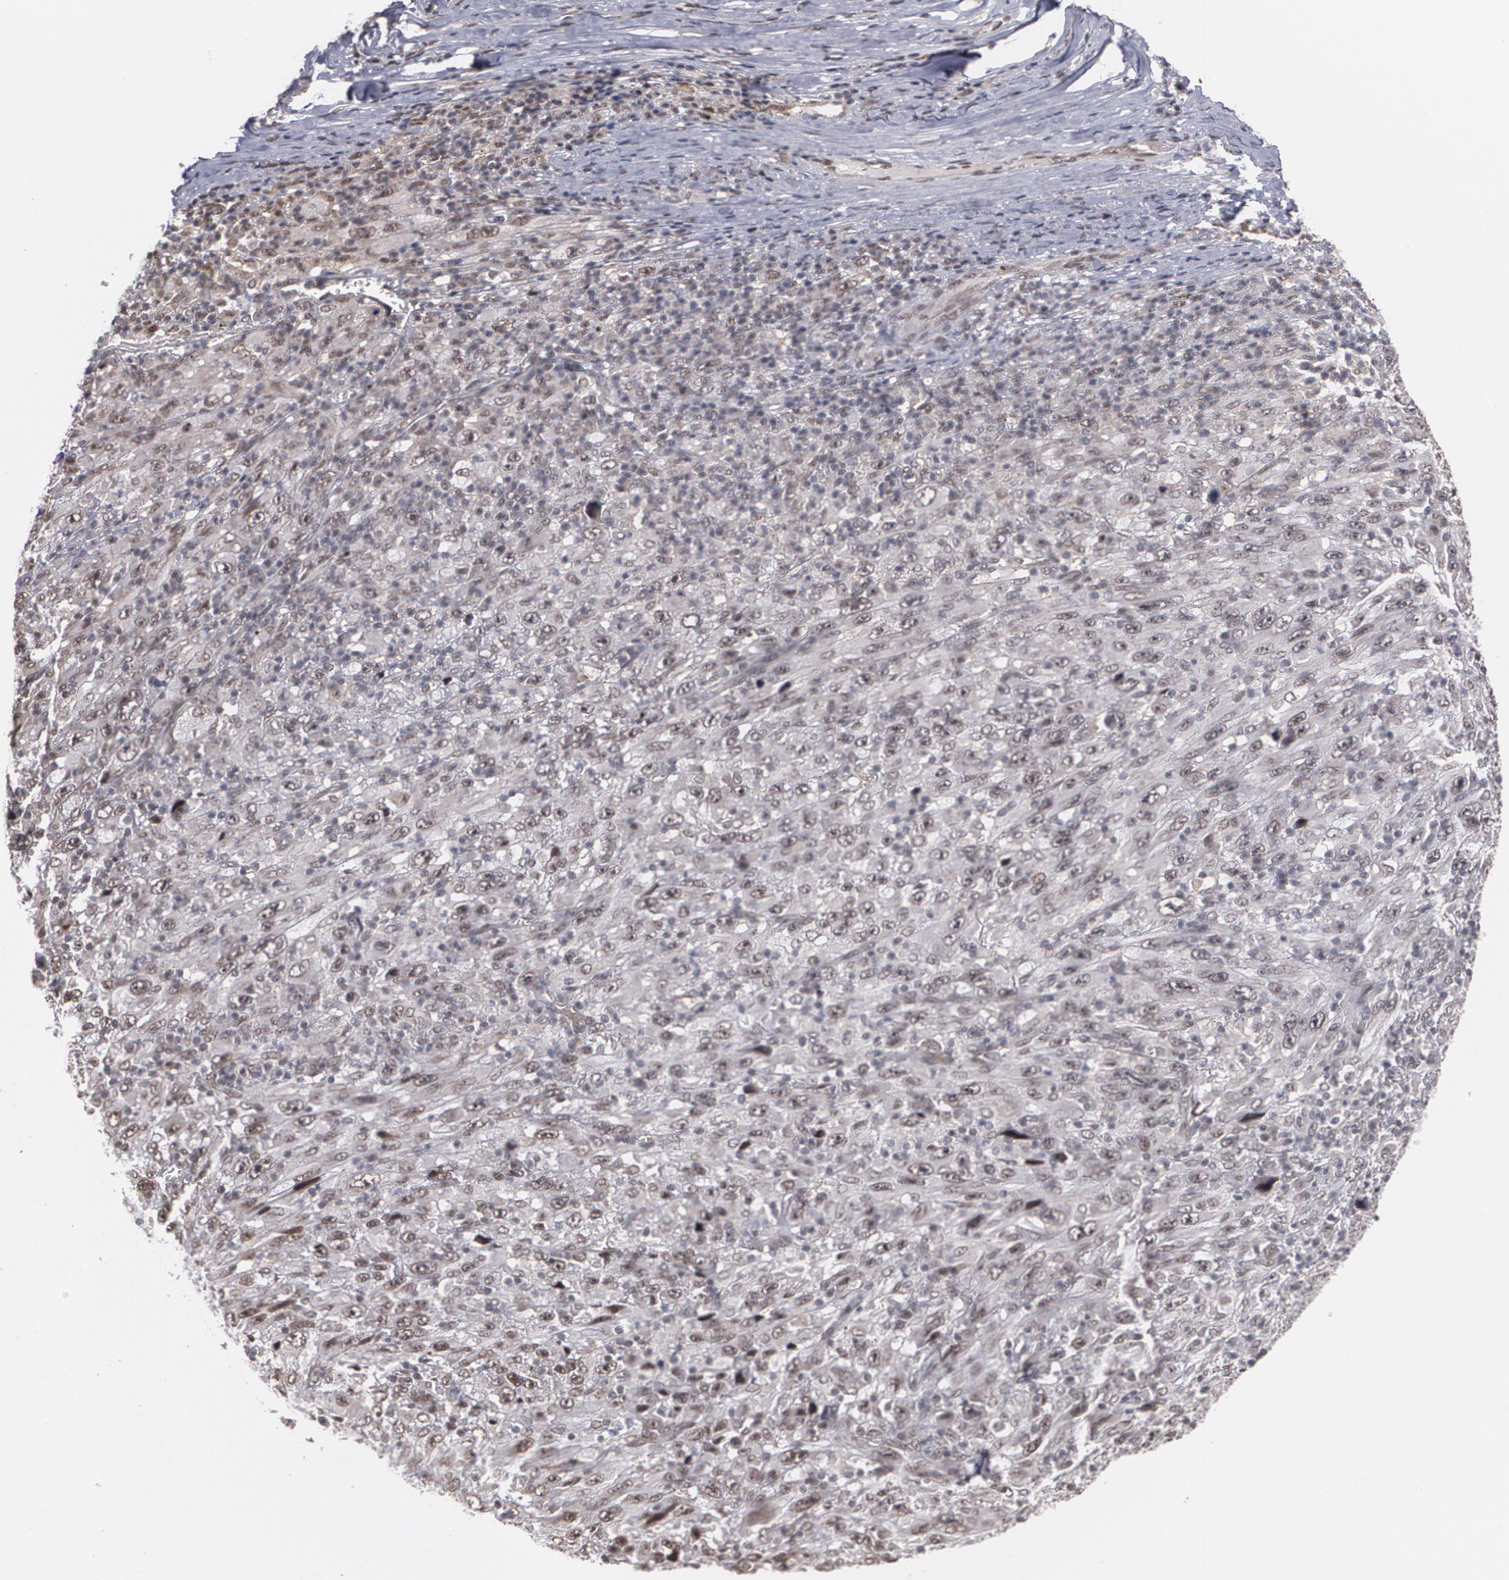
{"staining": {"intensity": "moderate", "quantity": ">75%", "location": "nuclear"}, "tissue": "melanoma", "cell_type": "Tumor cells", "image_type": "cancer", "snomed": [{"axis": "morphology", "description": "Malignant melanoma, Metastatic site"}, {"axis": "topography", "description": "Skin"}], "caption": "The histopathology image shows immunohistochemical staining of malignant melanoma (metastatic site). There is moderate nuclear staining is present in approximately >75% of tumor cells. Immunohistochemistry (ihc) stains the protein of interest in brown and the nuclei are stained blue.", "gene": "ZNF75A", "patient": {"sex": "female", "age": 56}}